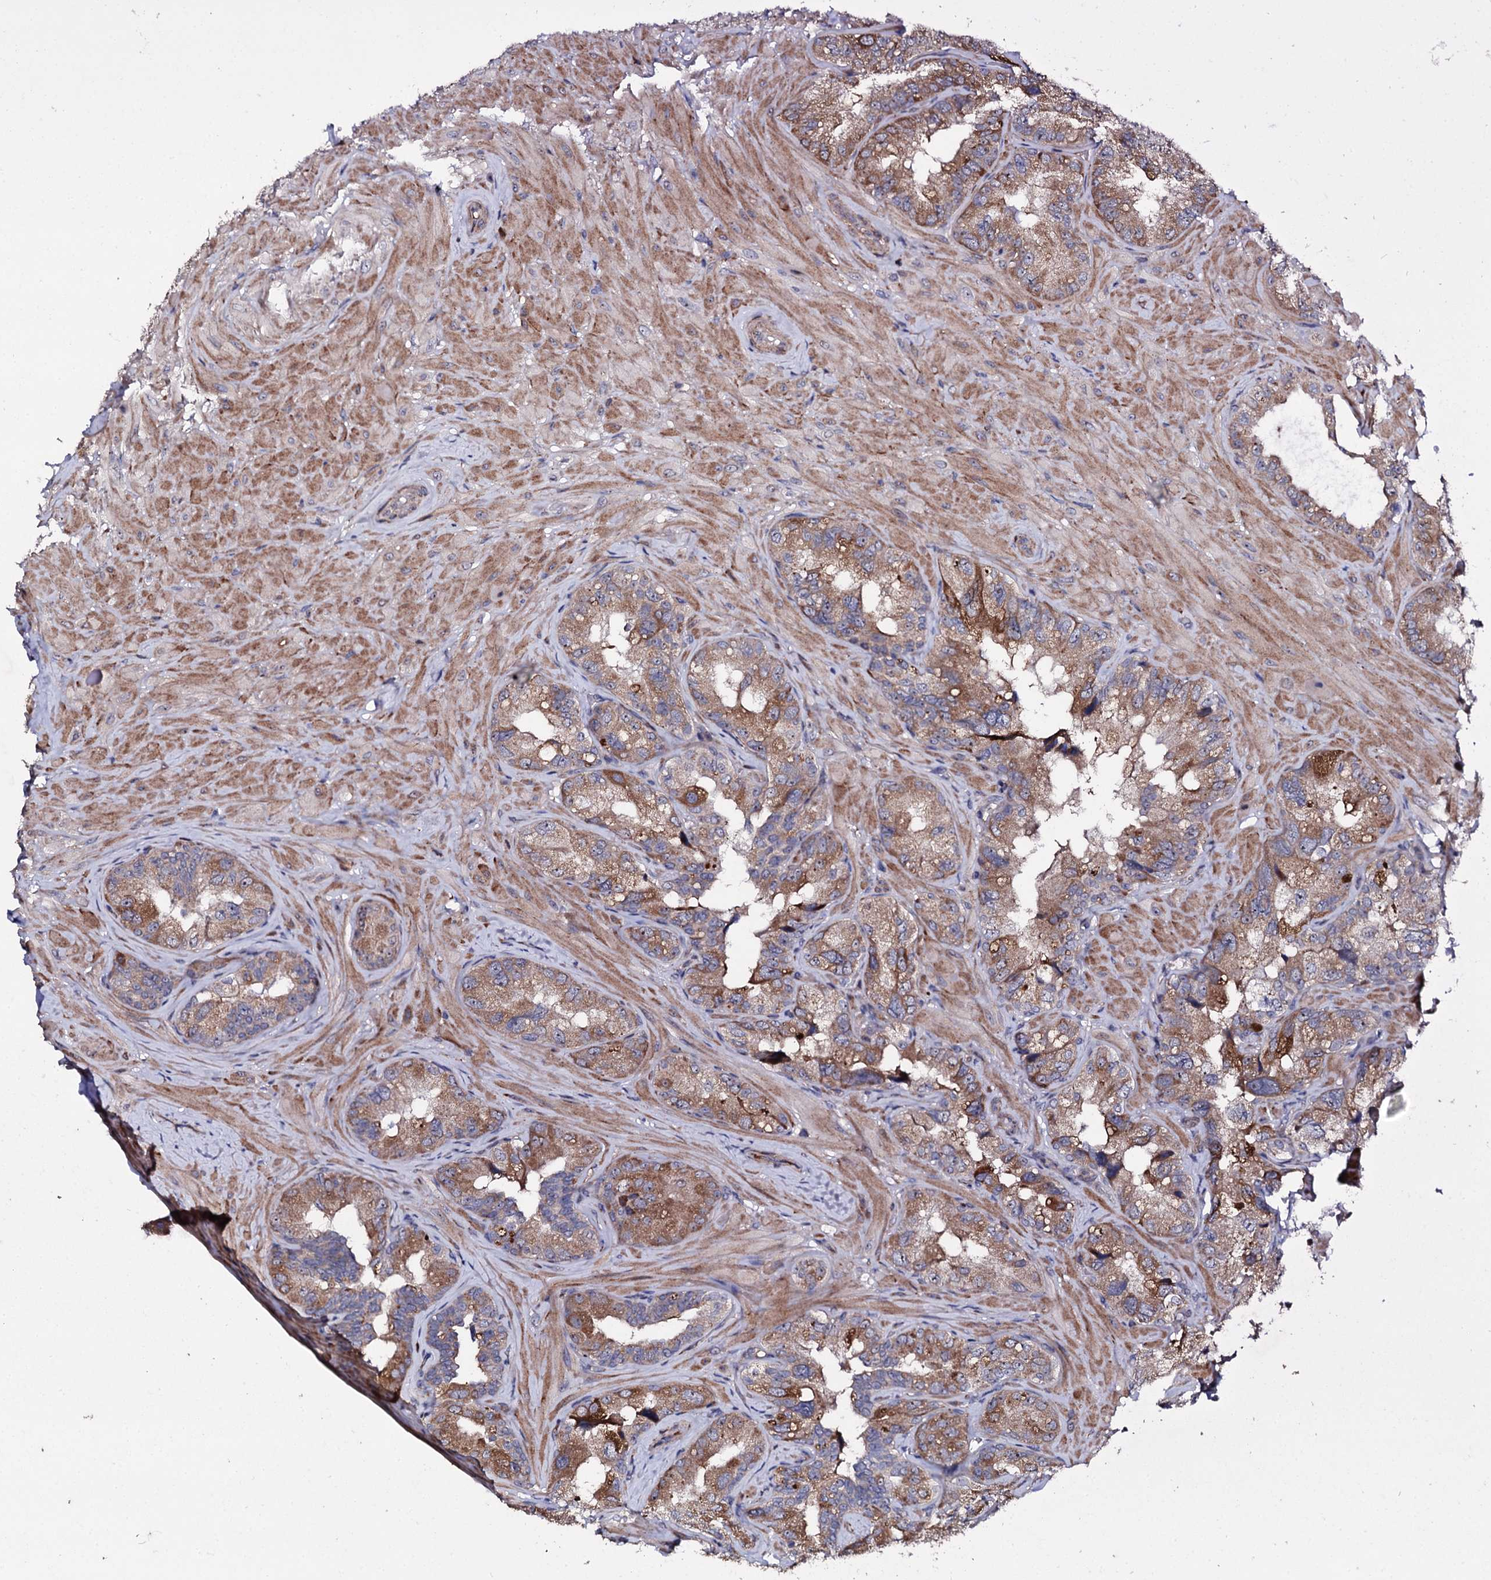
{"staining": {"intensity": "strong", "quantity": "25%-75%", "location": "cytoplasmic/membranous"}, "tissue": "seminal vesicle", "cell_type": "Glandular cells", "image_type": "normal", "snomed": [{"axis": "morphology", "description": "Normal tissue, NOS"}, {"axis": "topography", "description": "Seminal veicle"}, {"axis": "topography", "description": "Peripheral nerve tissue"}], "caption": "Immunohistochemical staining of normal human seminal vesicle demonstrates high levels of strong cytoplasmic/membranous expression in about 25%-75% of glandular cells. The staining is performed using DAB brown chromogen to label protein expression. The nuclei are counter-stained blue using hematoxylin.", "gene": "GTPBP4", "patient": {"sex": "male", "age": 67}}